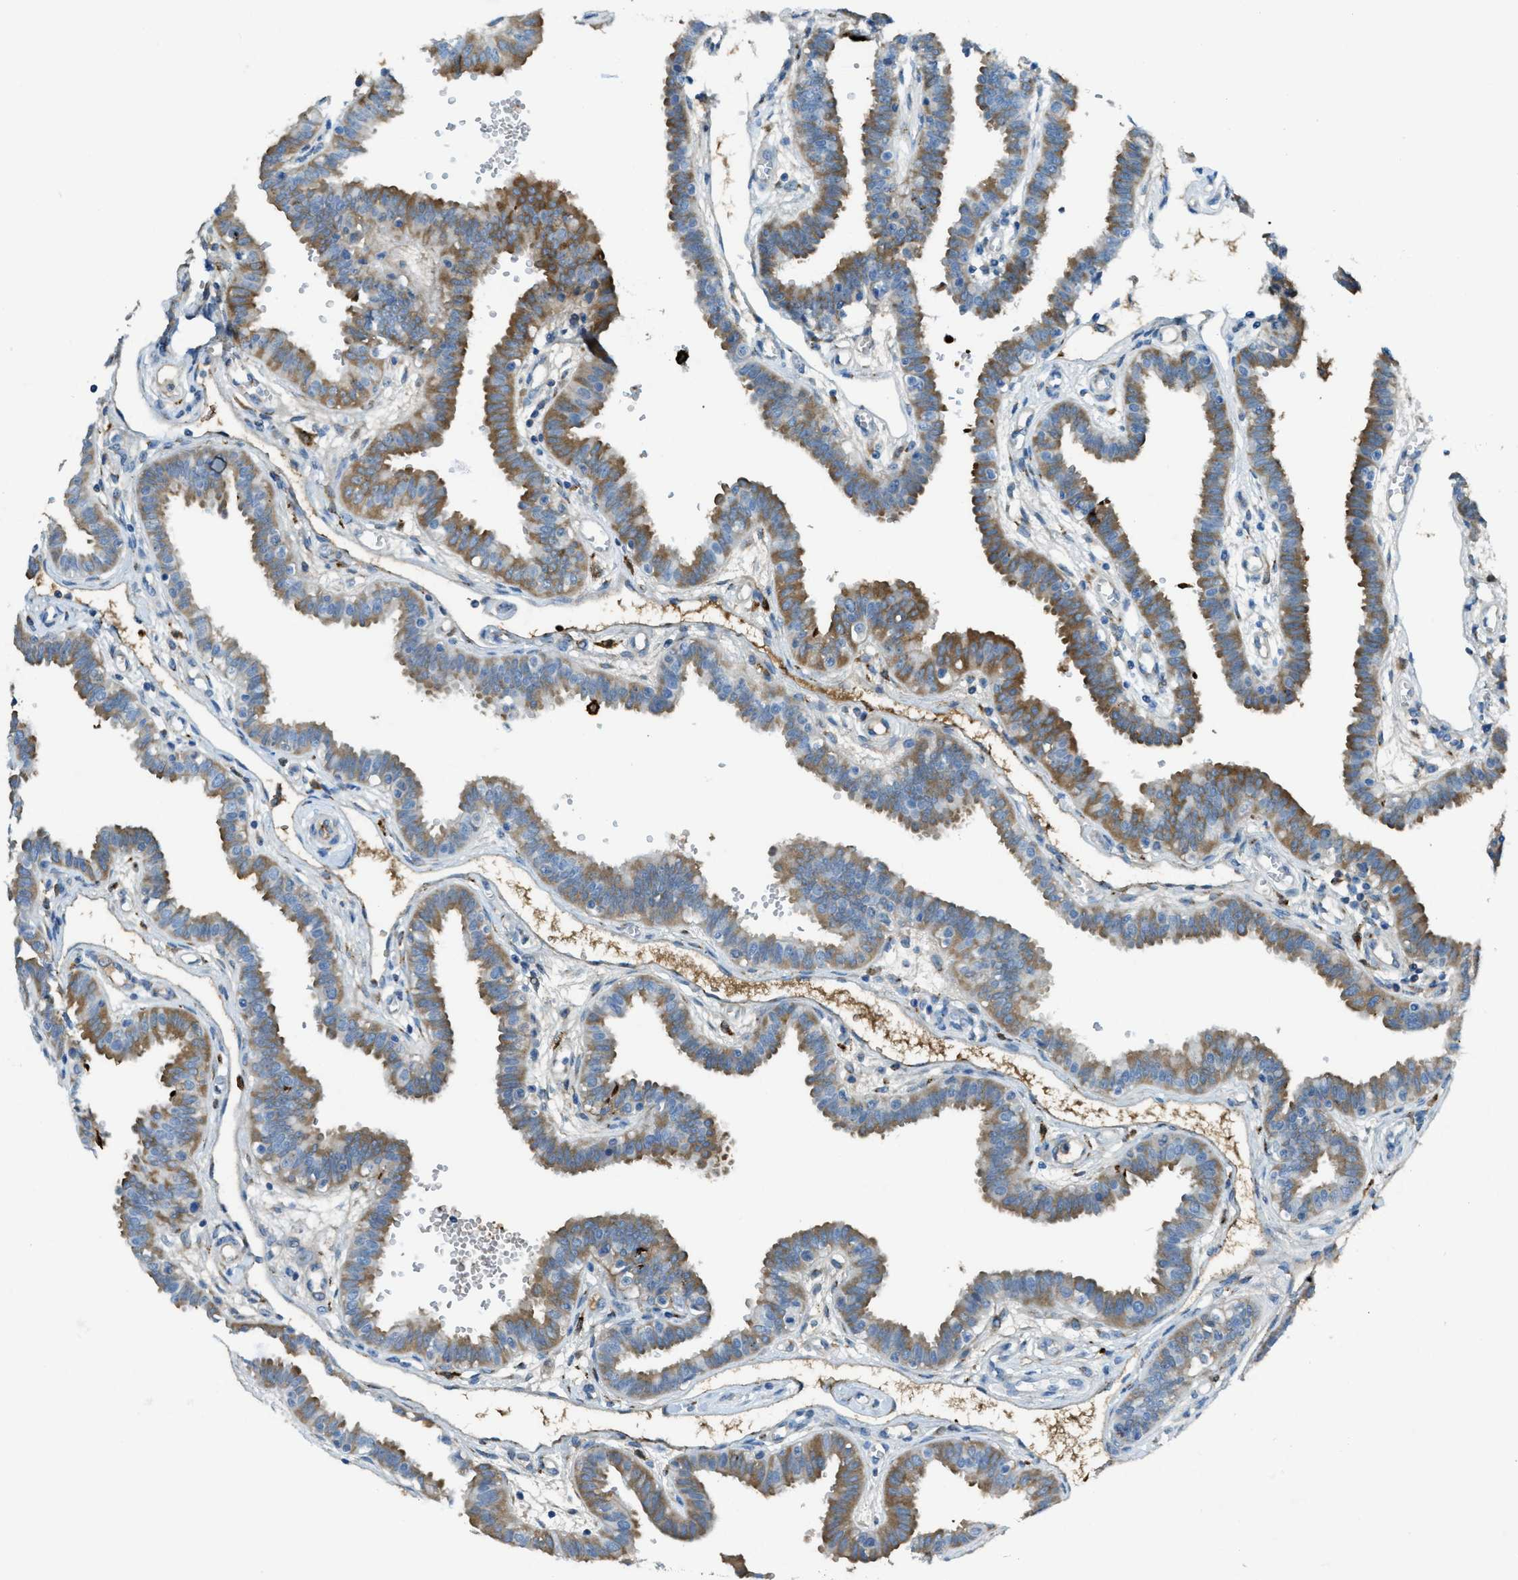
{"staining": {"intensity": "moderate", "quantity": ">75%", "location": "cytoplasmic/membranous"}, "tissue": "fallopian tube", "cell_type": "Glandular cells", "image_type": "normal", "snomed": [{"axis": "morphology", "description": "Normal tissue, NOS"}, {"axis": "topography", "description": "Fallopian tube"}], "caption": "Immunohistochemistry (IHC) (DAB (3,3'-diaminobenzidine)) staining of normal fallopian tube demonstrates moderate cytoplasmic/membranous protein expression in about >75% of glandular cells.", "gene": "TRIM59", "patient": {"sex": "female", "age": 32}}